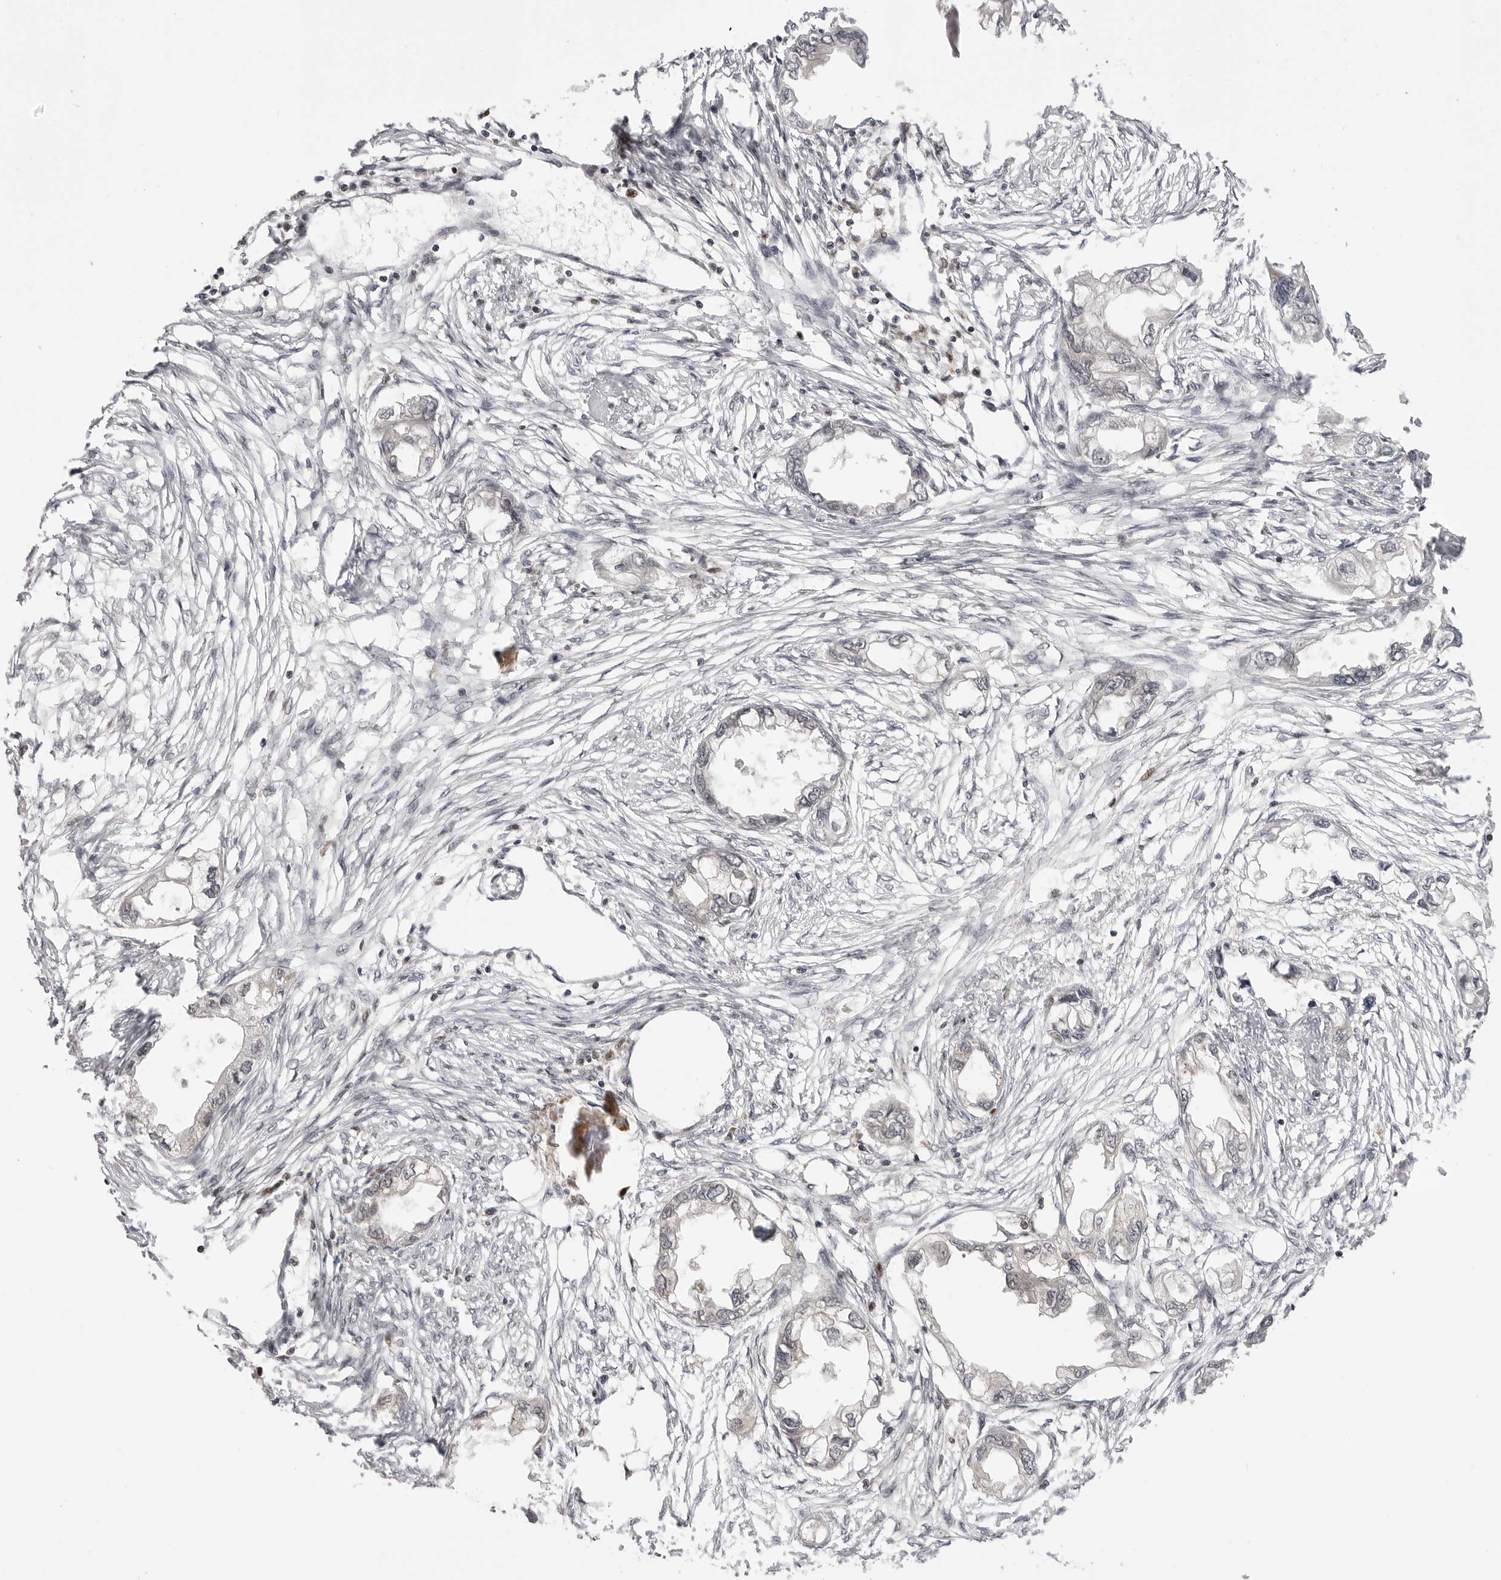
{"staining": {"intensity": "negative", "quantity": "none", "location": "none"}, "tissue": "endometrial cancer", "cell_type": "Tumor cells", "image_type": "cancer", "snomed": [{"axis": "morphology", "description": "Adenocarcinoma, NOS"}, {"axis": "morphology", "description": "Adenocarcinoma, metastatic, NOS"}, {"axis": "topography", "description": "Adipose tissue"}, {"axis": "topography", "description": "Endometrium"}], "caption": "Immunohistochemical staining of endometrial cancer (metastatic adenocarcinoma) displays no significant positivity in tumor cells. (Immunohistochemistry, brightfield microscopy, high magnification).", "gene": "PTK2B", "patient": {"sex": "female", "age": 67}}